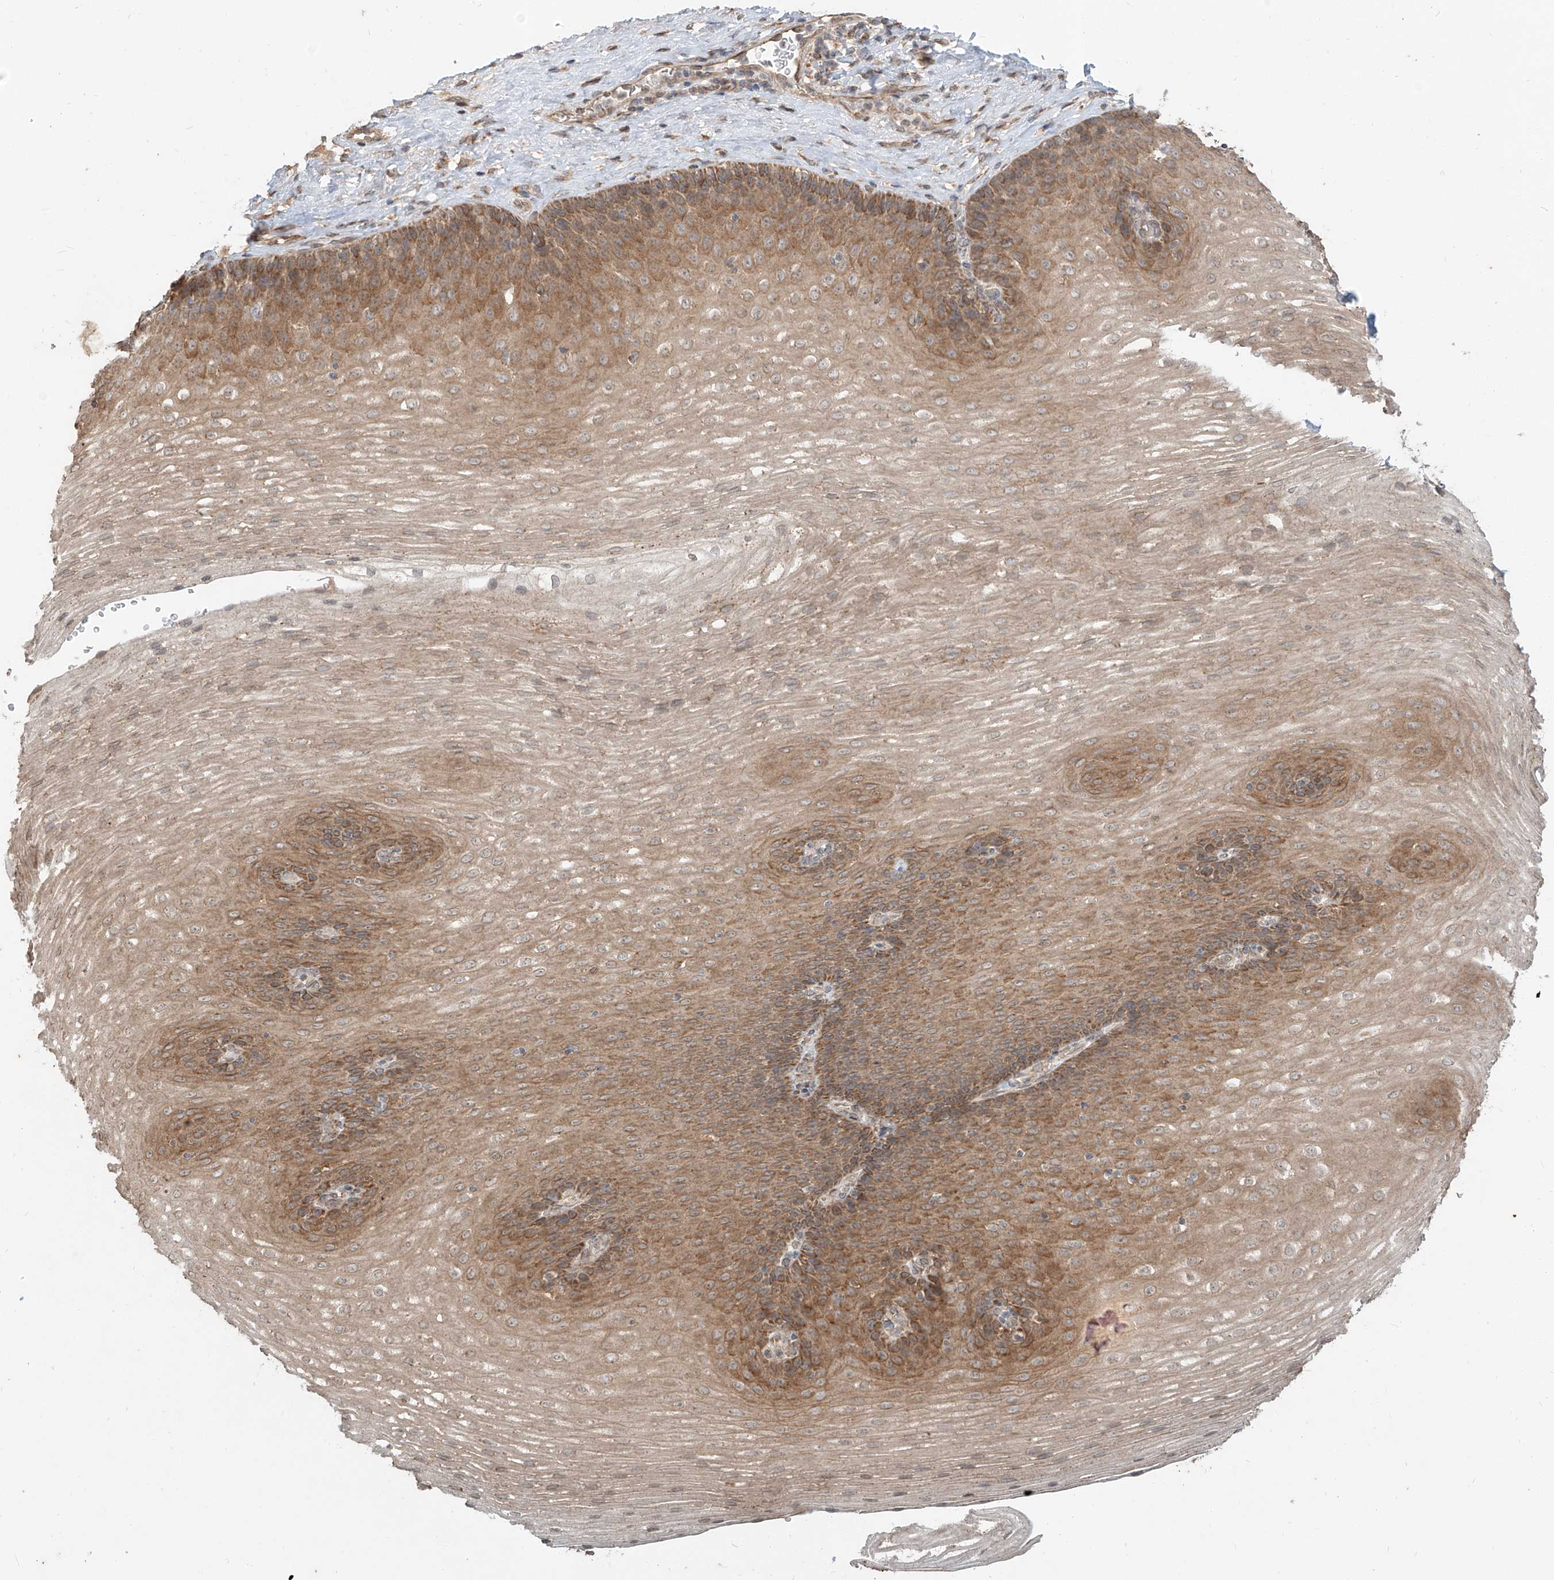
{"staining": {"intensity": "moderate", "quantity": "25%-75%", "location": "cytoplasmic/membranous"}, "tissue": "esophagus", "cell_type": "Squamous epithelial cells", "image_type": "normal", "snomed": [{"axis": "morphology", "description": "Normal tissue, NOS"}, {"axis": "topography", "description": "Esophagus"}], "caption": "Immunohistochemical staining of normal esophagus displays medium levels of moderate cytoplasmic/membranous staining in about 25%-75% of squamous epithelial cells.", "gene": "STX19", "patient": {"sex": "female", "age": 66}}